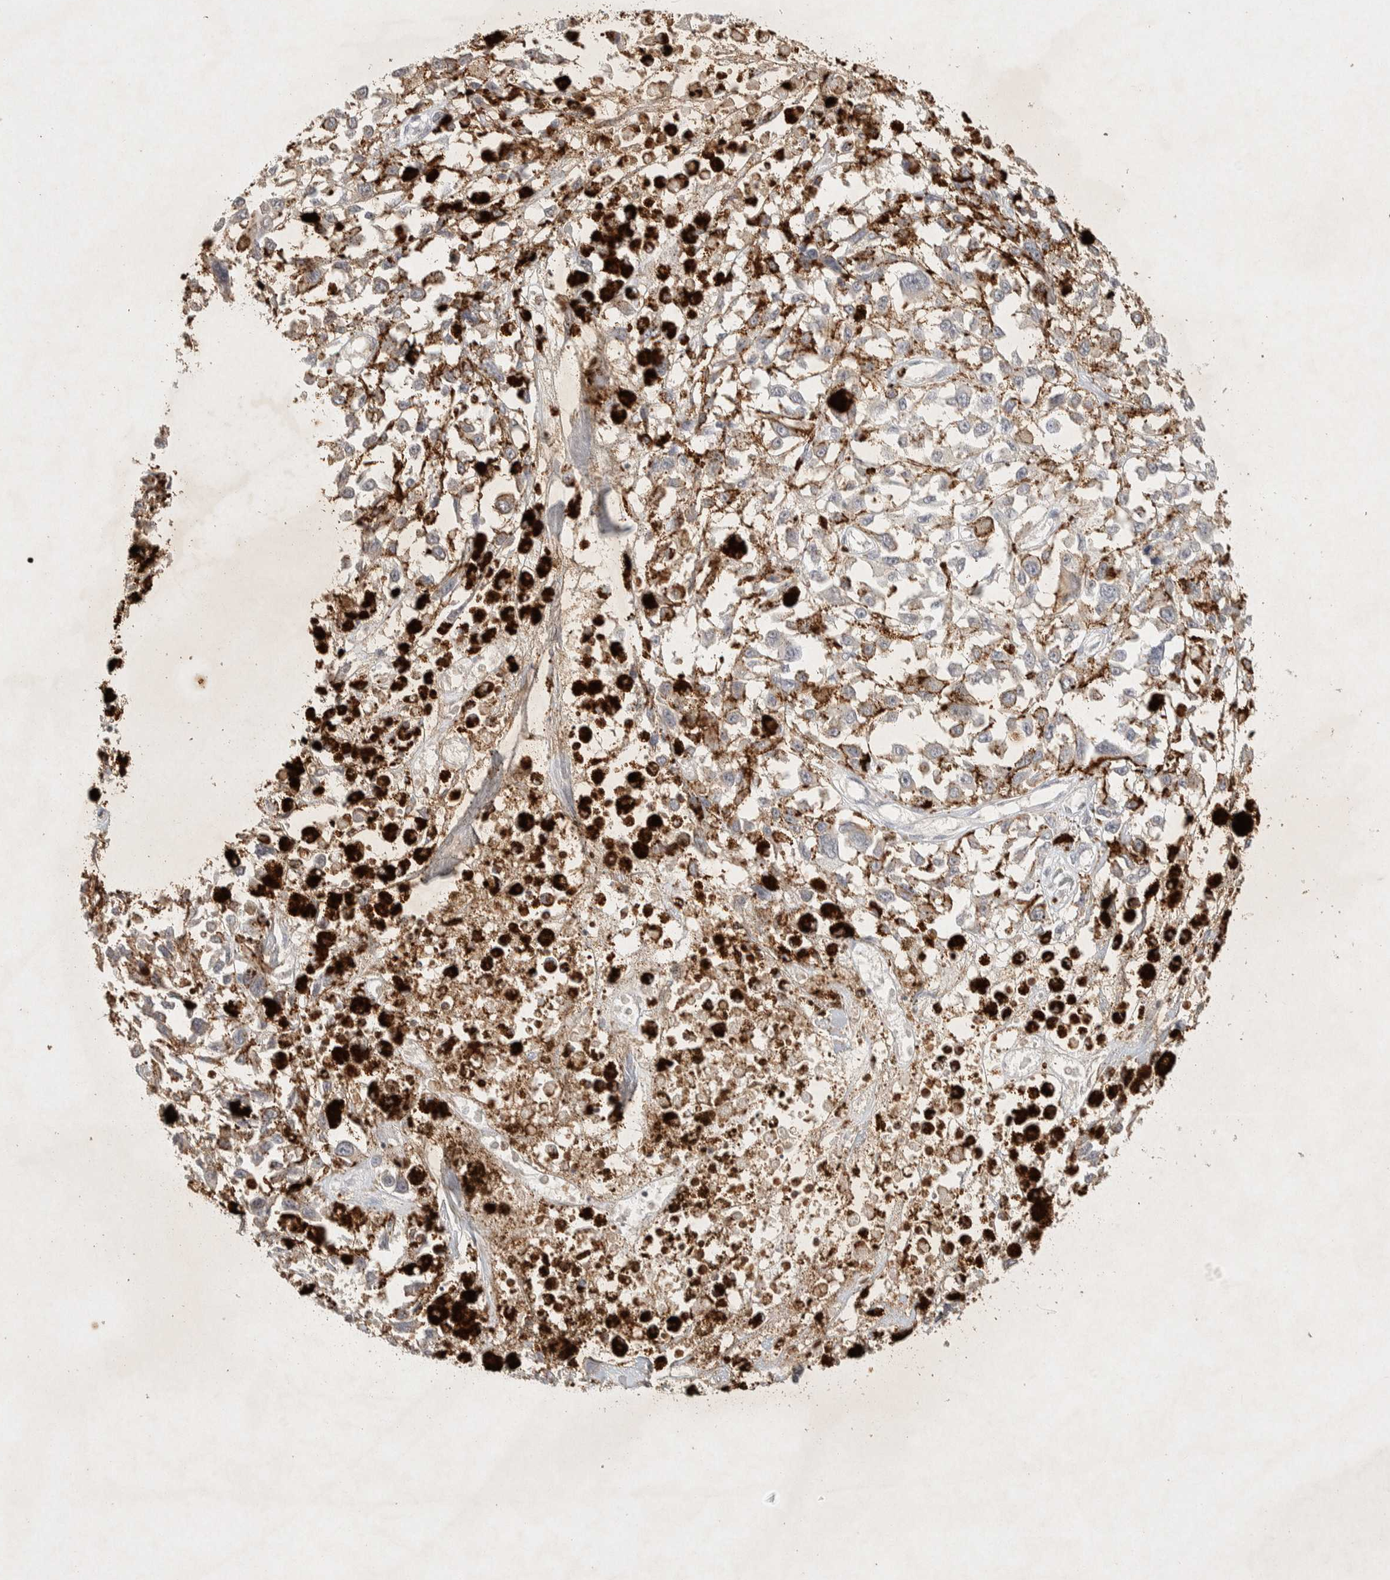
{"staining": {"intensity": "negative", "quantity": "none", "location": "none"}, "tissue": "melanoma", "cell_type": "Tumor cells", "image_type": "cancer", "snomed": [{"axis": "morphology", "description": "Malignant melanoma, Metastatic site"}, {"axis": "topography", "description": "Lymph node"}], "caption": "The micrograph shows no staining of tumor cells in melanoma. (Brightfield microscopy of DAB IHC at high magnification).", "gene": "RAC2", "patient": {"sex": "male", "age": 59}}